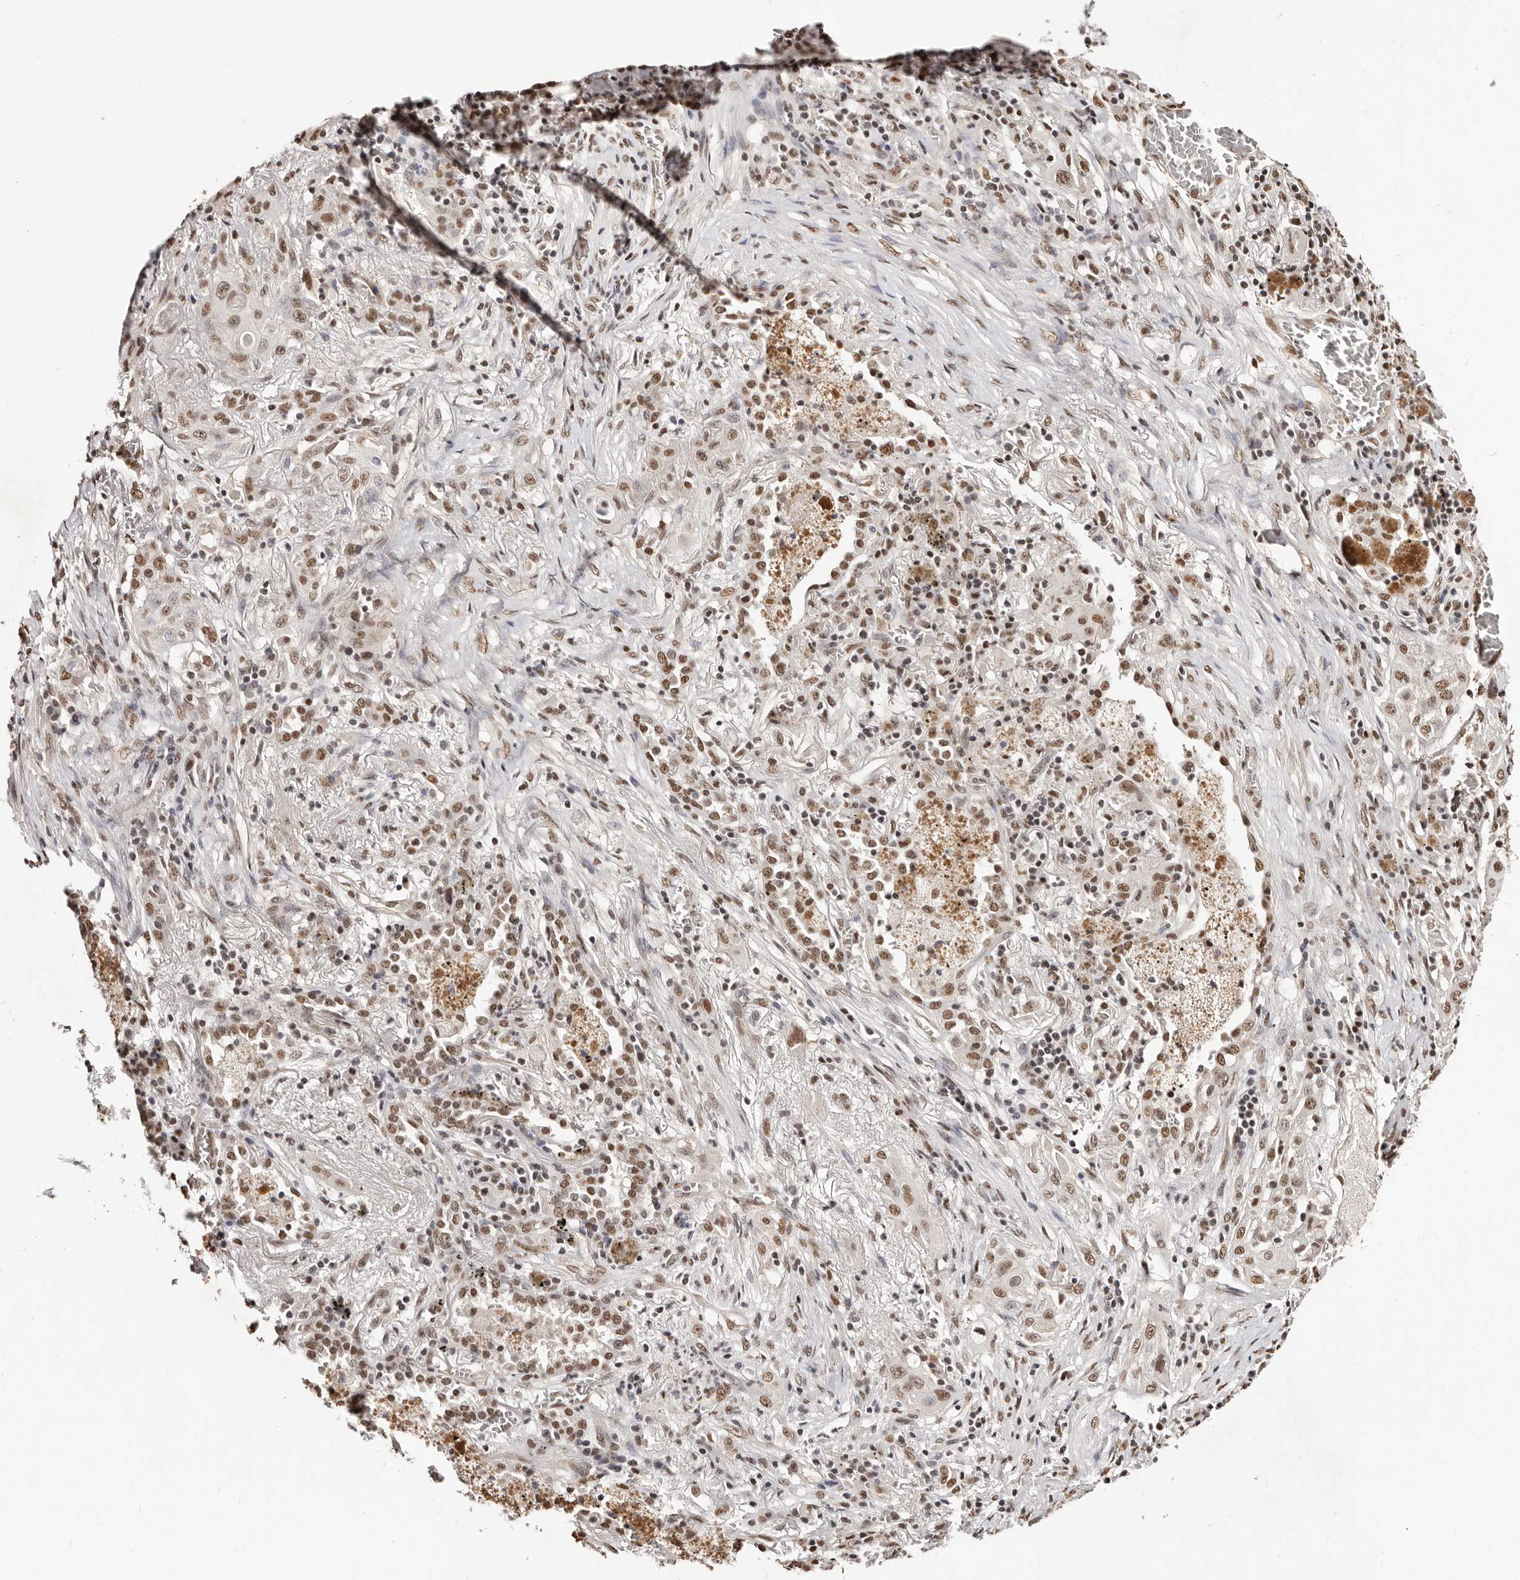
{"staining": {"intensity": "moderate", "quantity": ">75%", "location": "nuclear"}, "tissue": "lung cancer", "cell_type": "Tumor cells", "image_type": "cancer", "snomed": [{"axis": "morphology", "description": "Squamous cell carcinoma, NOS"}, {"axis": "topography", "description": "Lung"}], "caption": "This is an image of IHC staining of lung cancer, which shows moderate positivity in the nuclear of tumor cells.", "gene": "BICRAL", "patient": {"sex": "female", "age": 47}}